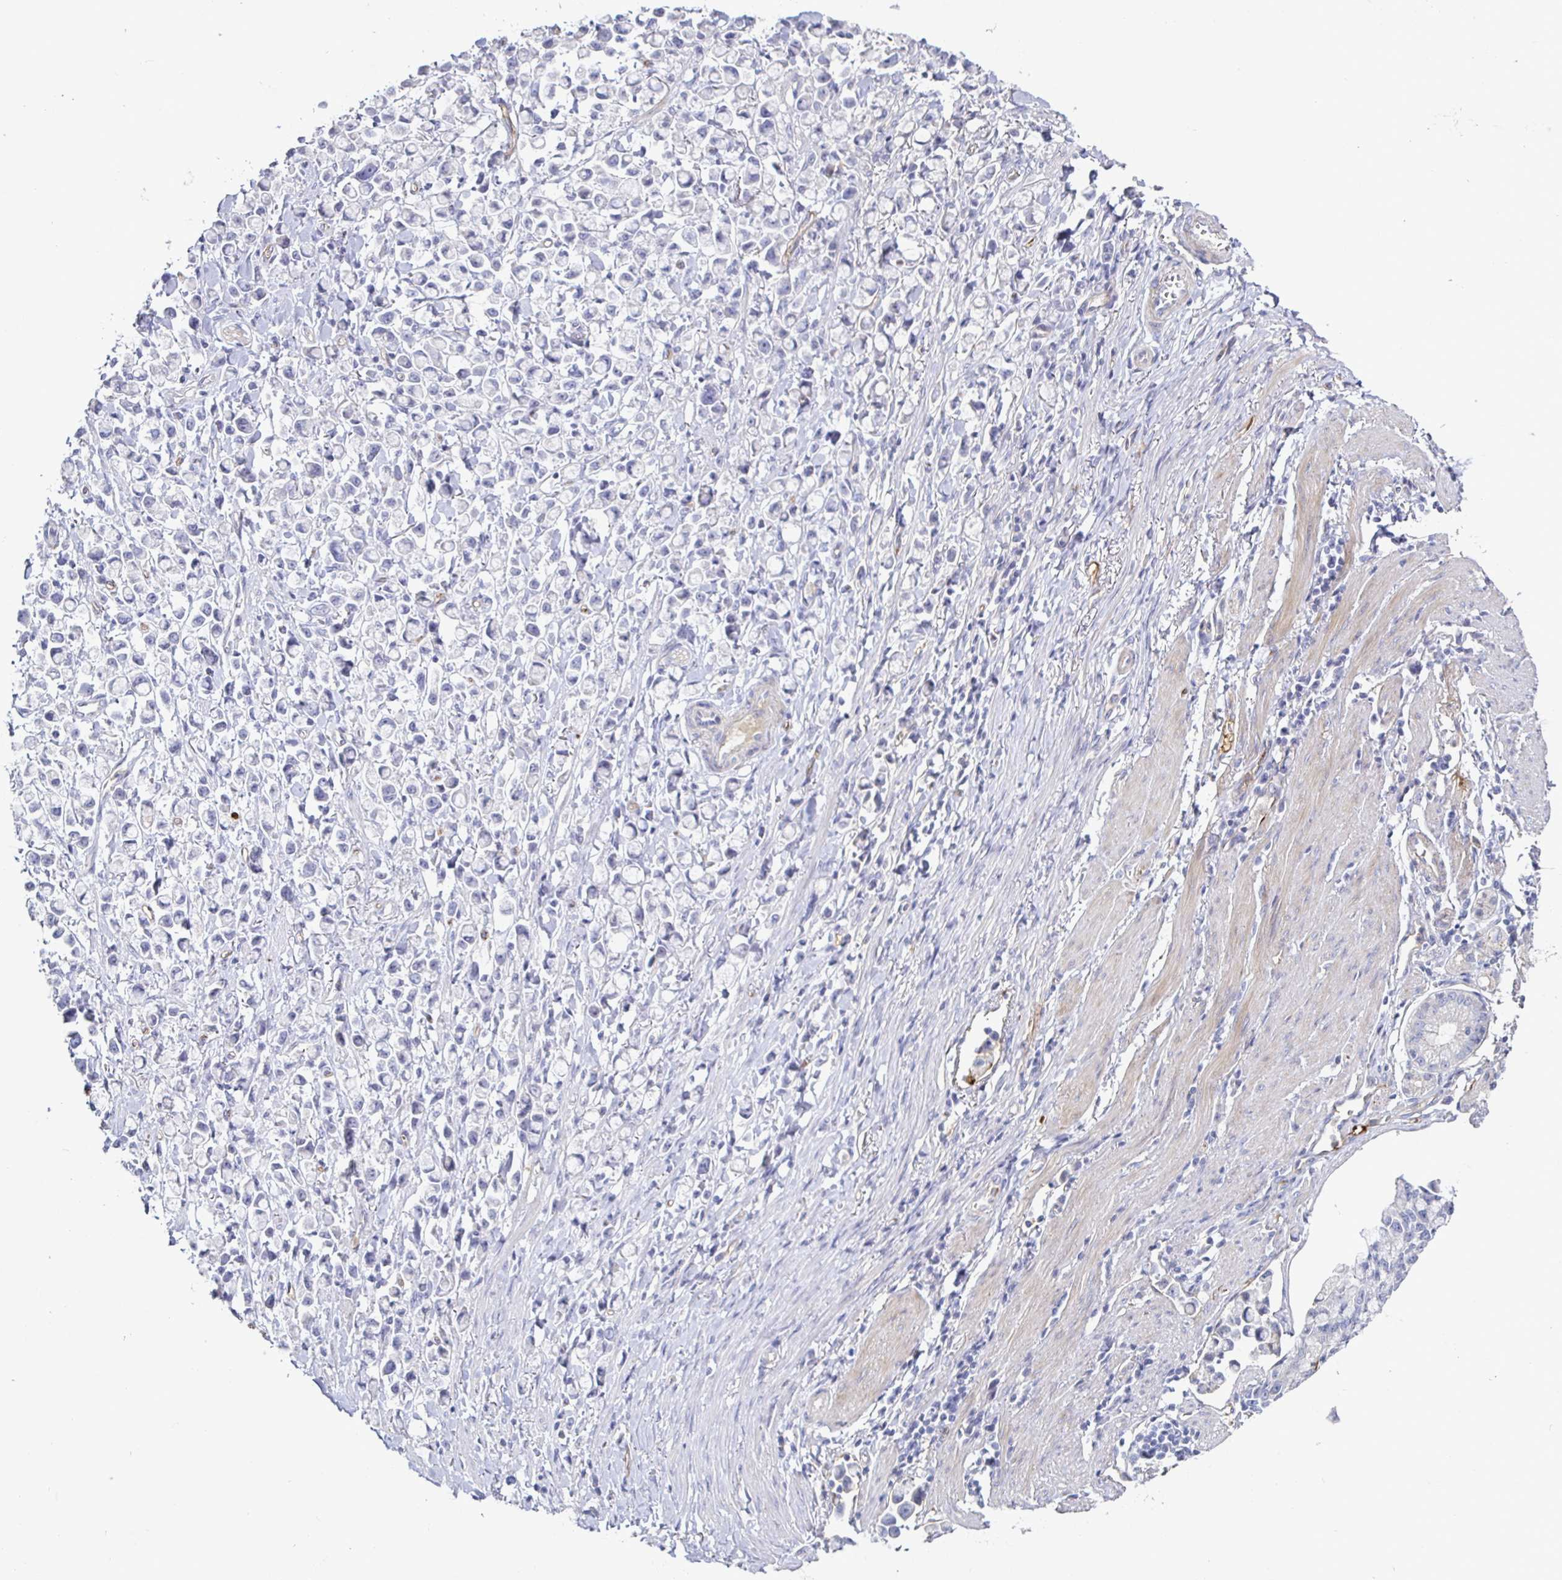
{"staining": {"intensity": "negative", "quantity": "none", "location": "none"}, "tissue": "stomach cancer", "cell_type": "Tumor cells", "image_type": "cancer", "snomed": [{"axis": "morphology", "description": "Adenocarcinoma, NOS"}, {"axis": "topography", "description": "Stomach"}], "caption": "Tumor cells are negative for brown protein staining in adenocarcinoma (stomach). (DAB IHC, high magnification).", "gene": "ACSBG2", "patient": {"sex": "female", "age": 81}}